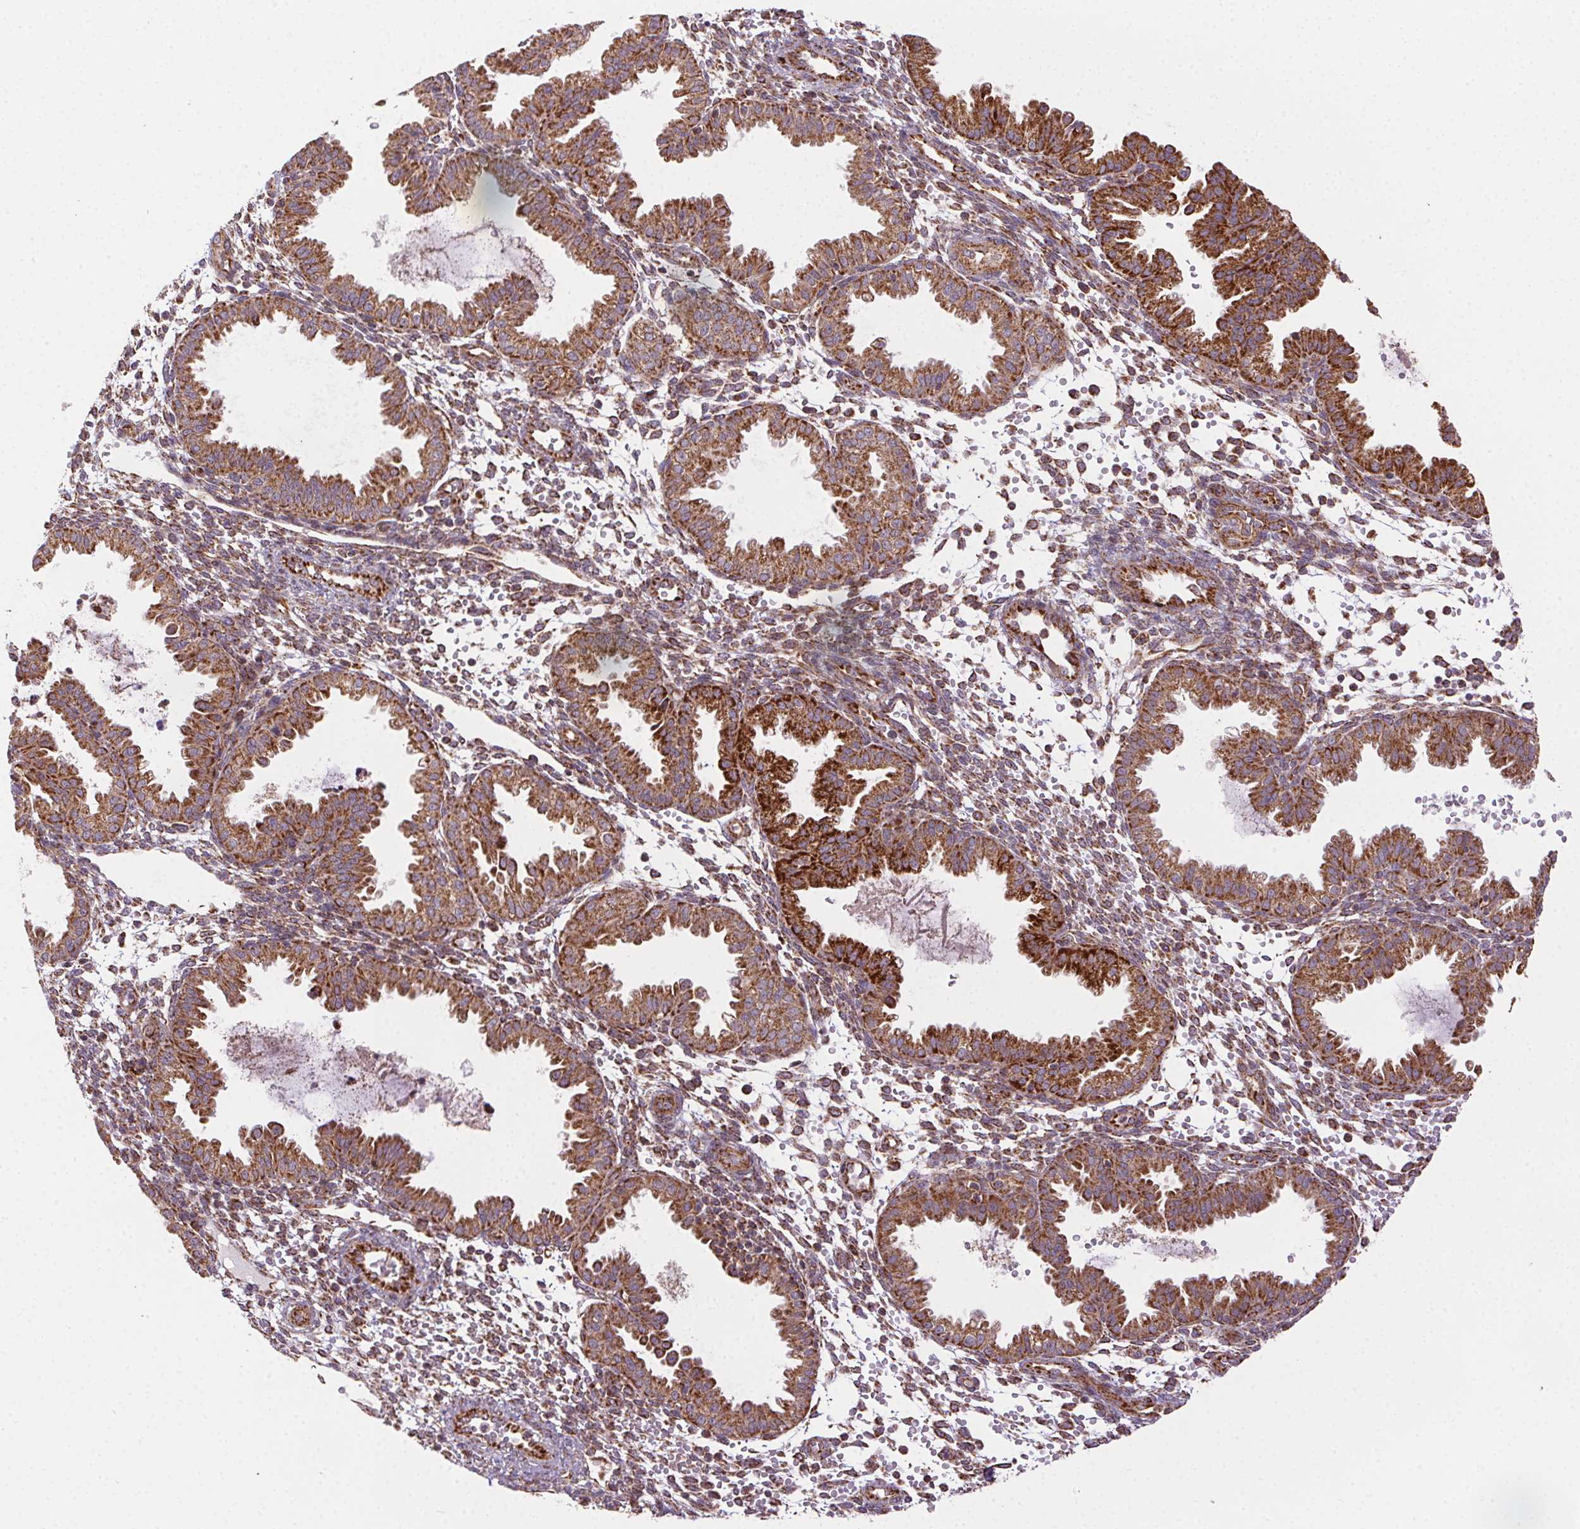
{"staining": {"intensity": "moderate", "quantity": ">75%", "location": "cytoplasmic/membranous"}, "tissue": "endometrium", "cell_type": "Cells in endometrial stroma", "image_type": "normal", "snomed": [{"axis": "morphology", "description": "Normal tissue, NOS"}, {"axis": "topography", "description": "Endometrium"}], "caption": "This micrograph demonstrates unremarkable endometrium stained with immunohistochemistry (IHC) to label a protein in brown. The cytoplasmic/membranous of cells in endometrial stroma show moderate positivity for the protein. Nuclei are counter-stained blue.", "gene": "CLPB", "patient": {"sex": "female", "age": 33}}